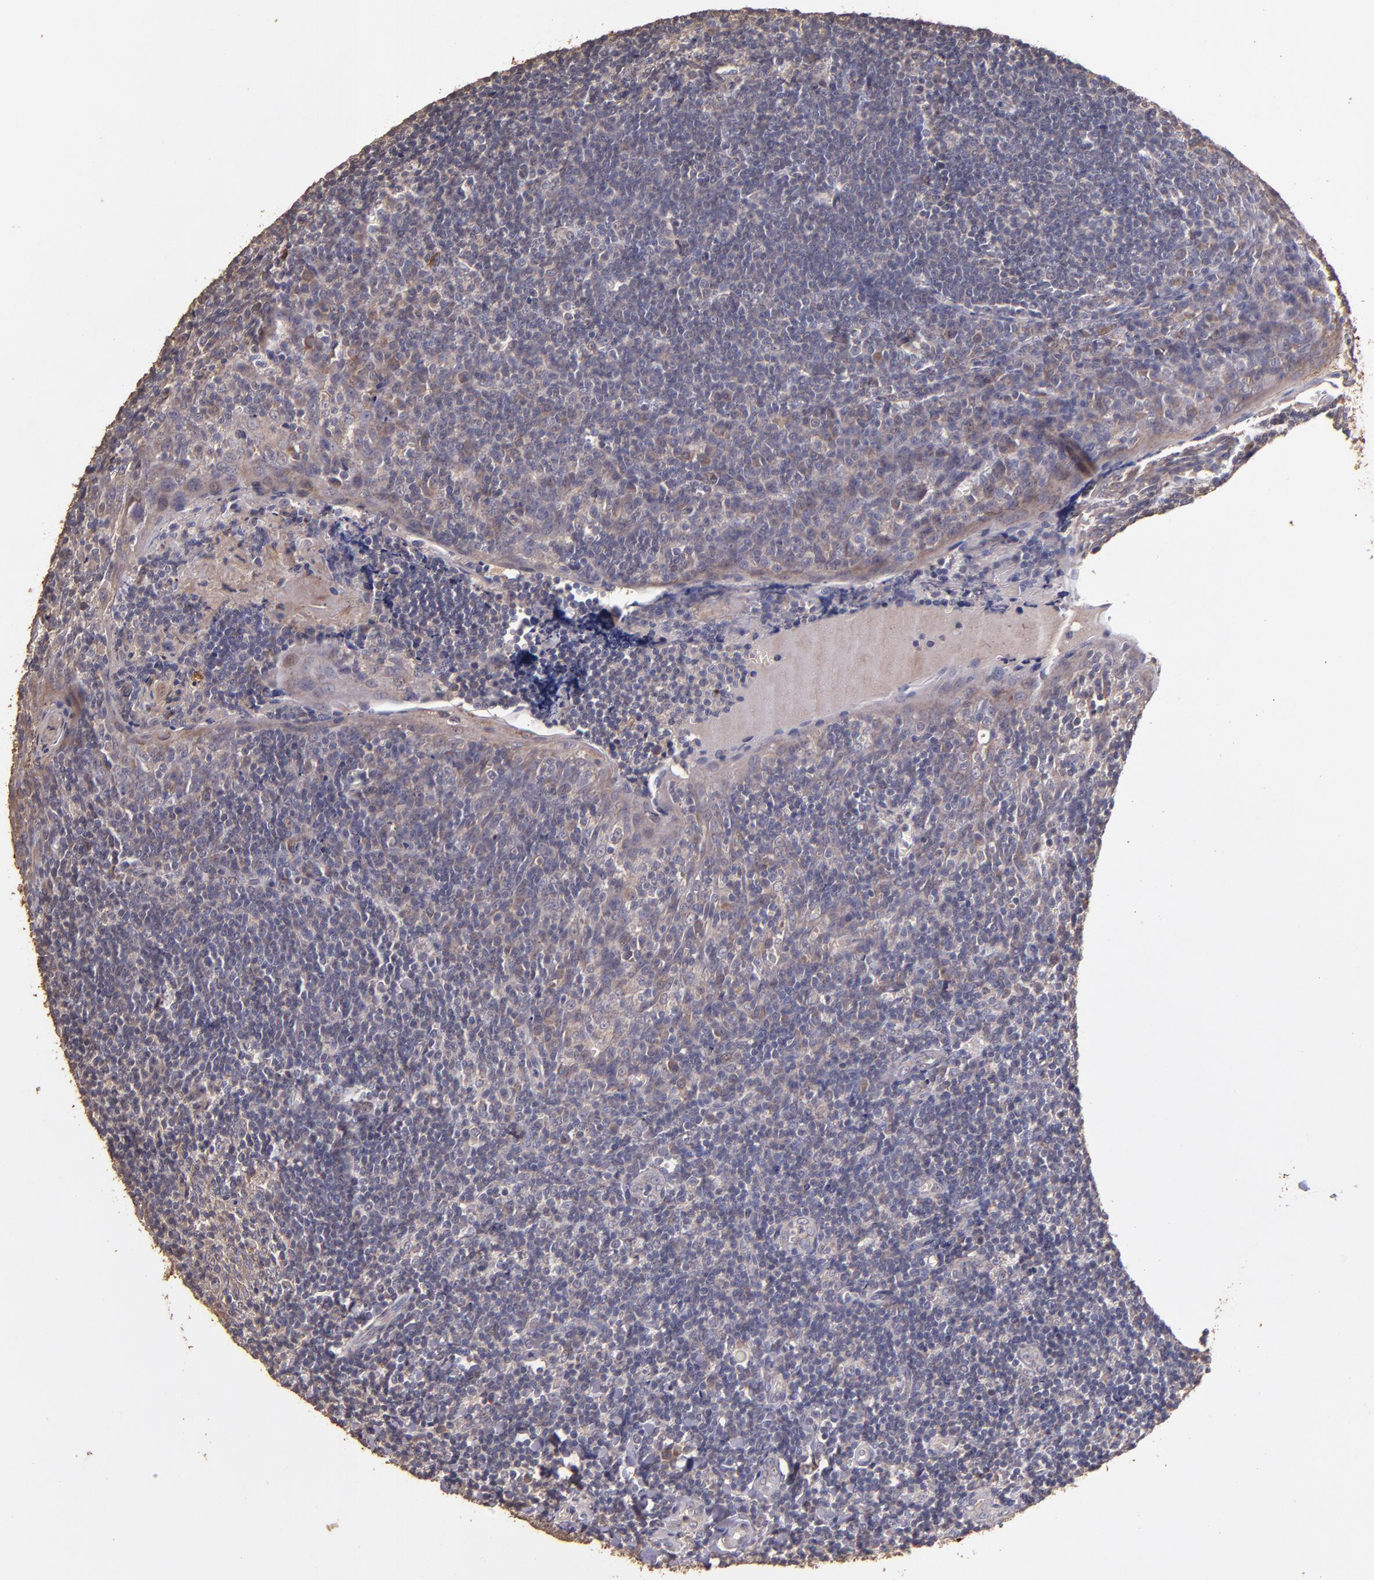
{"staining": {"intensity": "weak", "quantity": "<25%", "location": "cytoplasmic/membranous"}, "tissue": "tonsil", "cell_type": "Germinal center cells", "image_type": "normal", "snomed": [{"axis": "morphology", "description": "Normal tissue, NOS"}, {"axis": "topography", "description": "Tonsil"}], "caption": "Immunohistochemistry (IHC) histopathology image of benign tonsil: human tonsil stained with DAB demonstrates no significant protein expression in germinal center cells. The staining is performed using DAB (3,3'-diaminobenzidine) brown chromogen with nuclei counter-stained in using hematoxylin.", "gene": "HECTD1", "patient": {"sex": "male", "age": 20}}